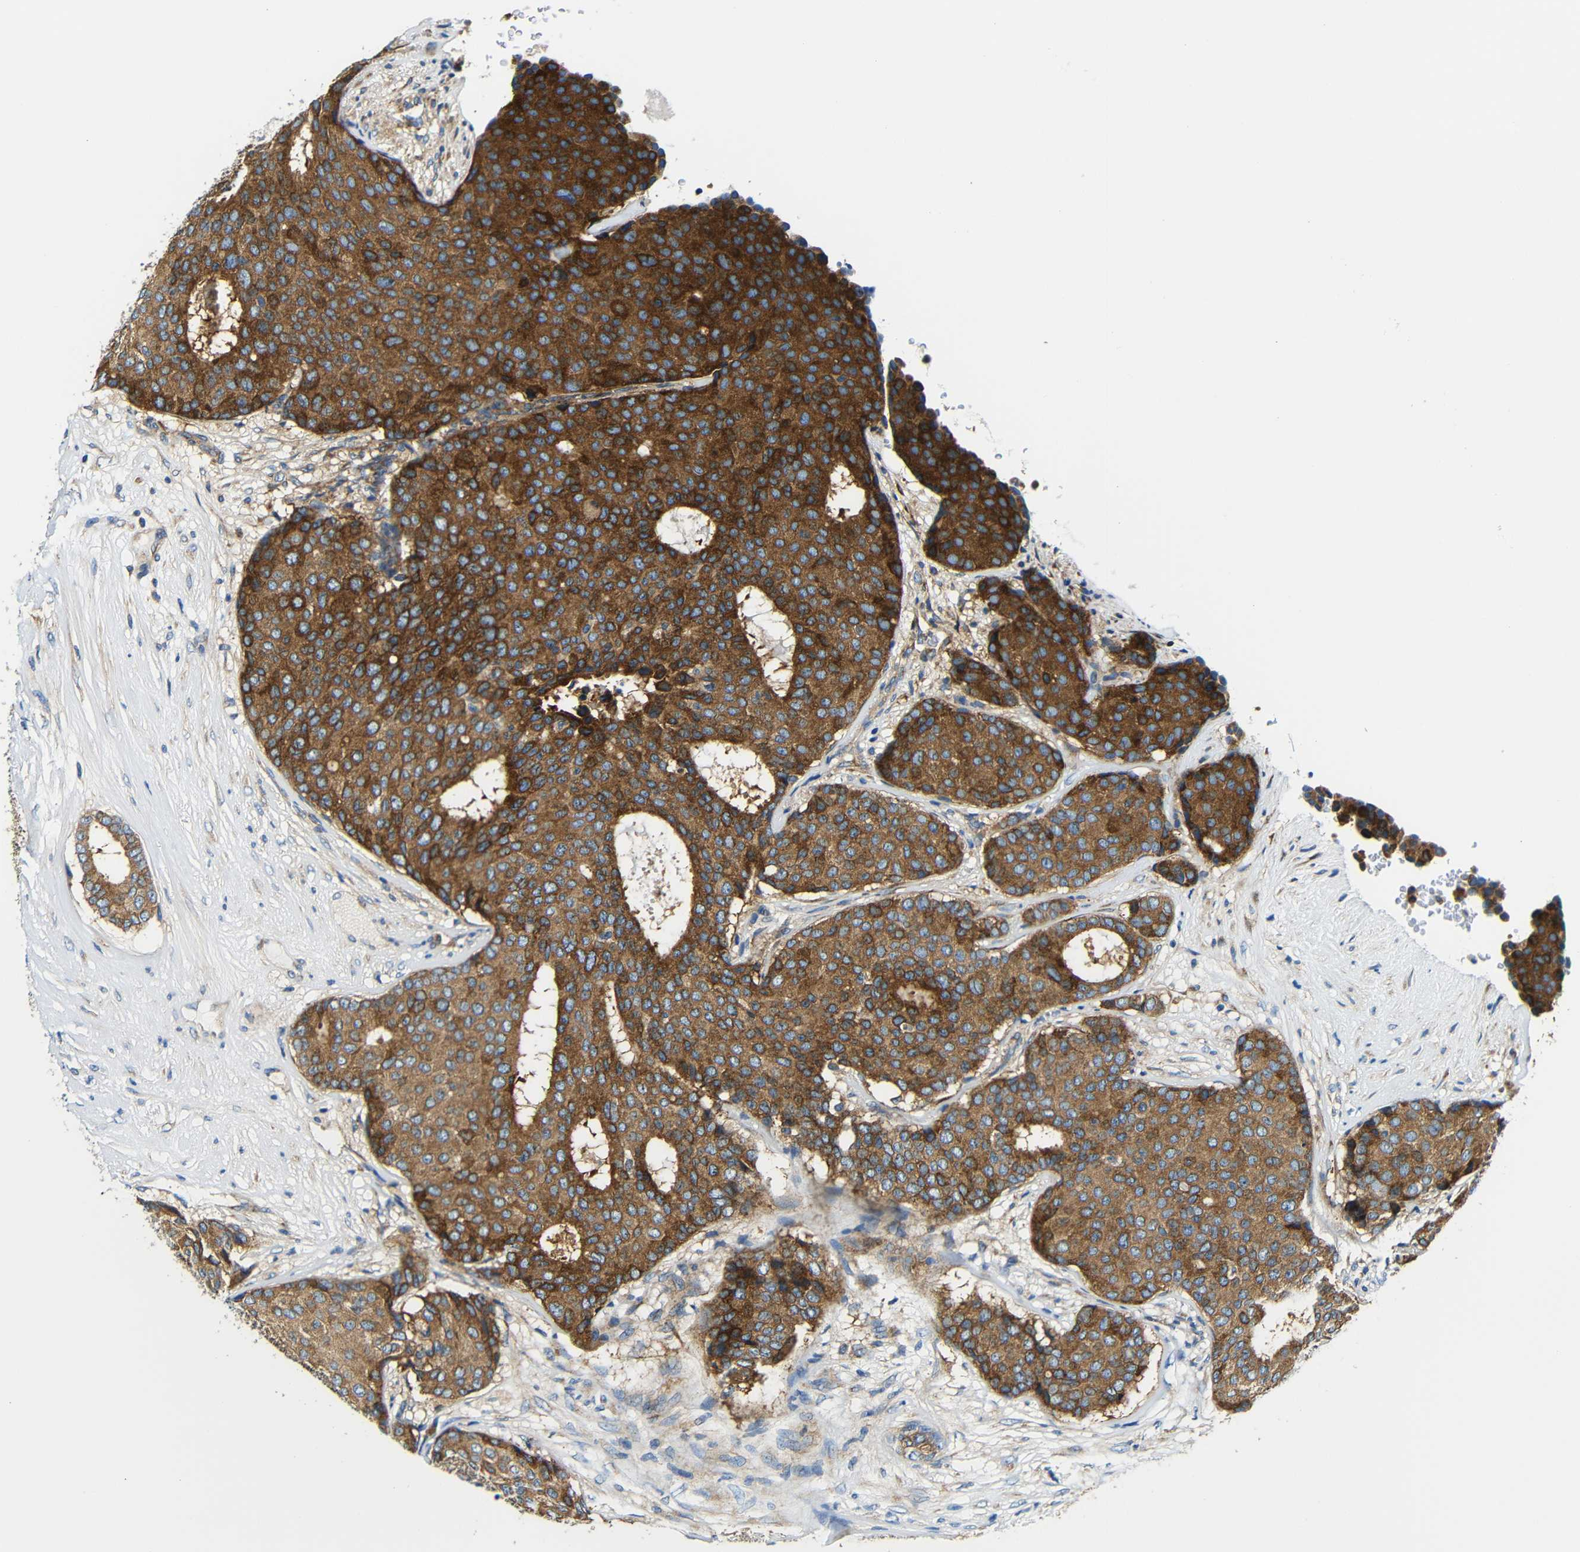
{"staining": {"intensity": "moderate", "quantity": ">75%", "location": "cytoplasmic/membranous"}, "tissue": "breast cancer", "cell_type": "Tumor cells", "image_type": "cancer", "snomed": [{"axis": "morphology", "description": "Duct carcinoma"}, {"axis": "topography", "description": "Breast"}], "caption": "DAB immunohistochemical staining of human breast infiltrating ductal carcinoma demonstrates moderate cytoplasmic/membranous protein expression in about >75% of tumor cells. Immunohistochemistry (ihc) stains the protein in brown and the nuclei are stained blue.", "gene": "USO1", "patient": {"sex": "female", "age": 75}}